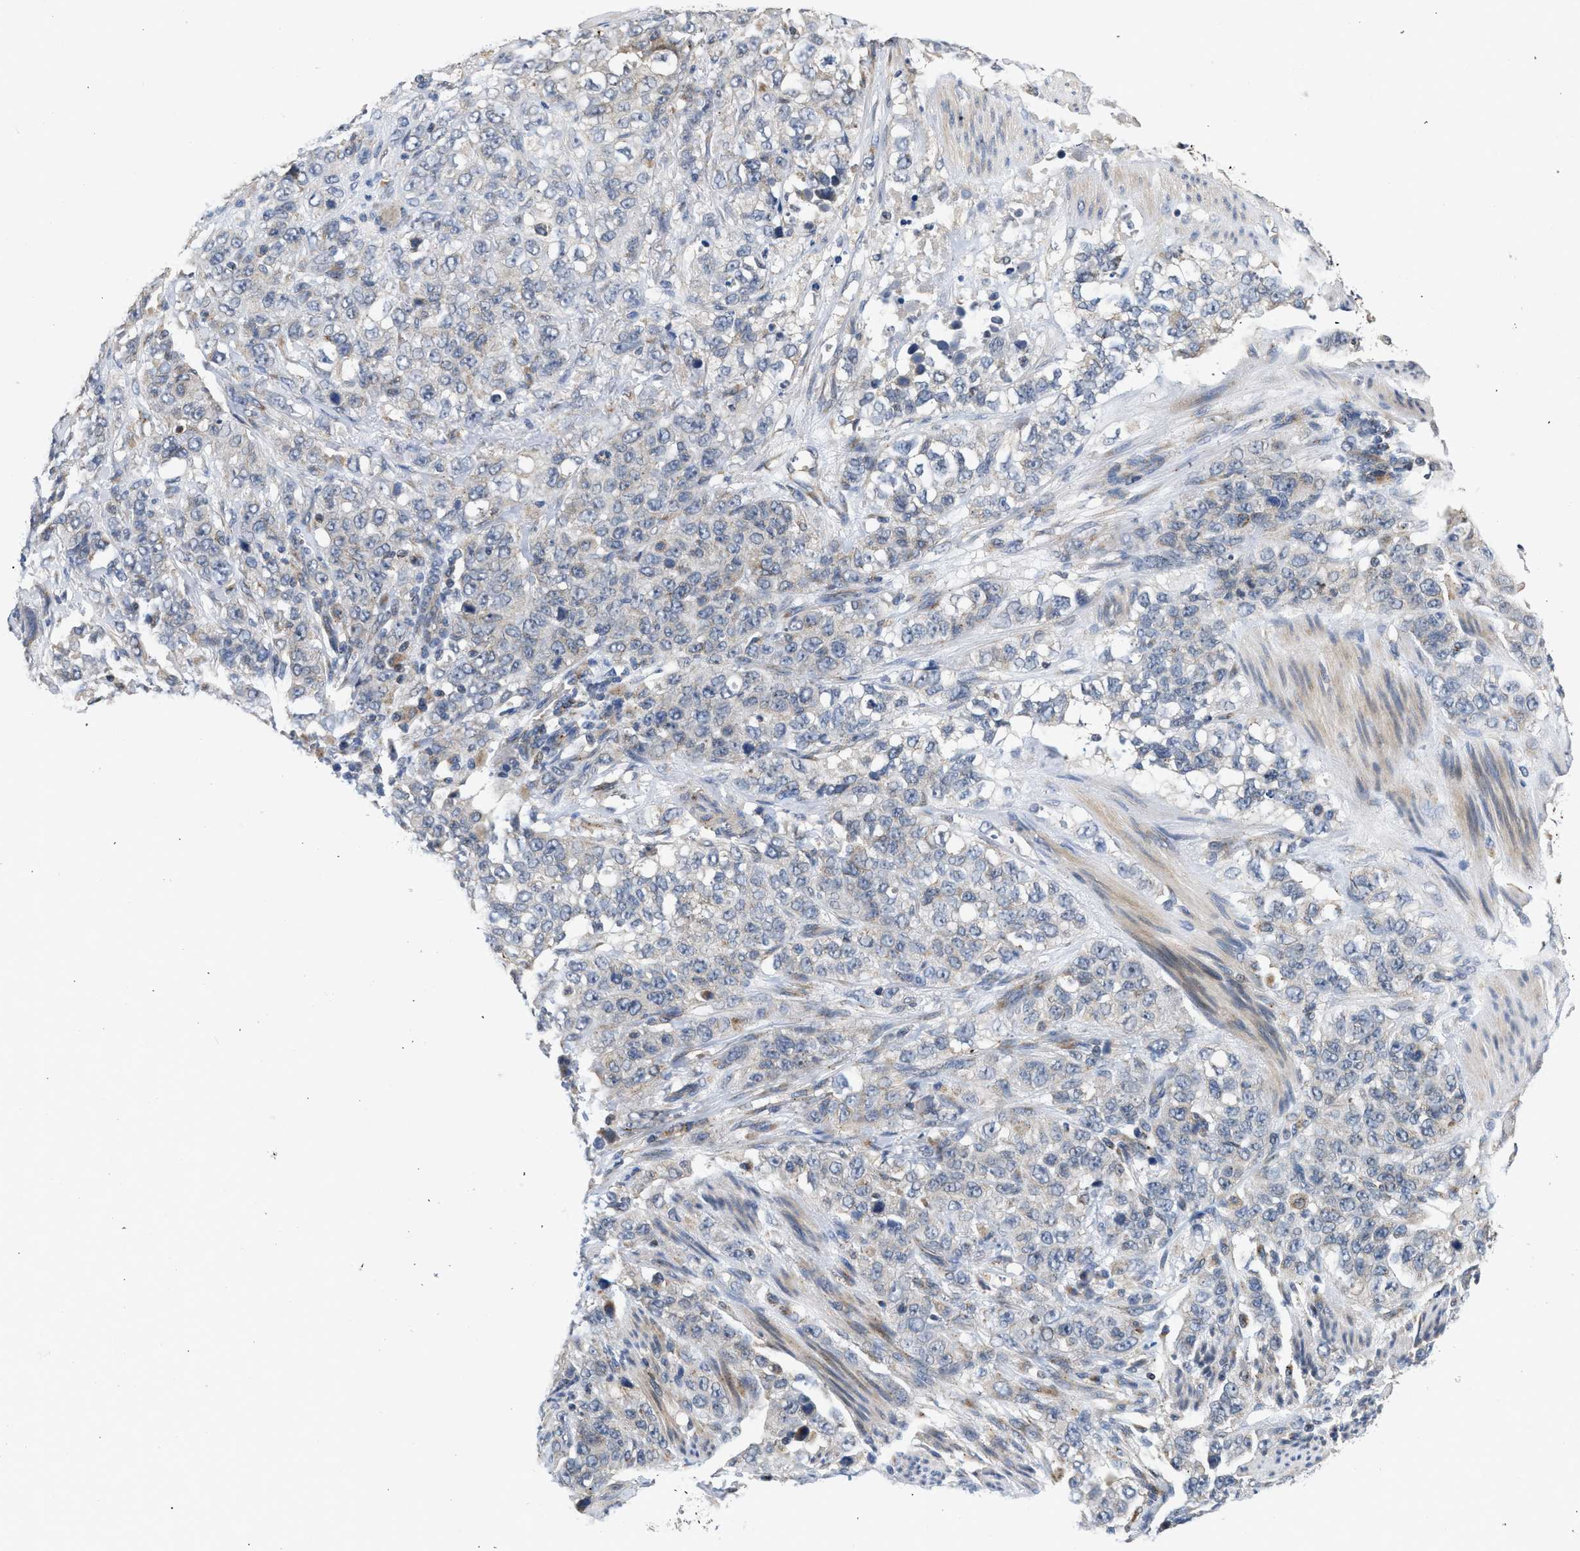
{"staining": {"intensity": "negative", "quantity": "none", "location": "none"}, "tissue": "stomach cancer", "cell_type": "Tumor cells", "image_type": "cancer", "snomed": [{"axis": "morphology", "description": "Adenocarcinoma, NOS"}, {"axis": "topography", "description": "Stomach"}], "caption": "The image demonstrates no significant expression in tumor cells of stomach cancer (adenocarcinoma). (Stains: DAB (3,3'-diaminobenzidine) immunohistochemistry (IHC) with hematoxylin counter stain, Microscopy: brightfield microscopy at high magnification).", "gene": "PIM1", "patient": {"sex": "male", "age": 48}}